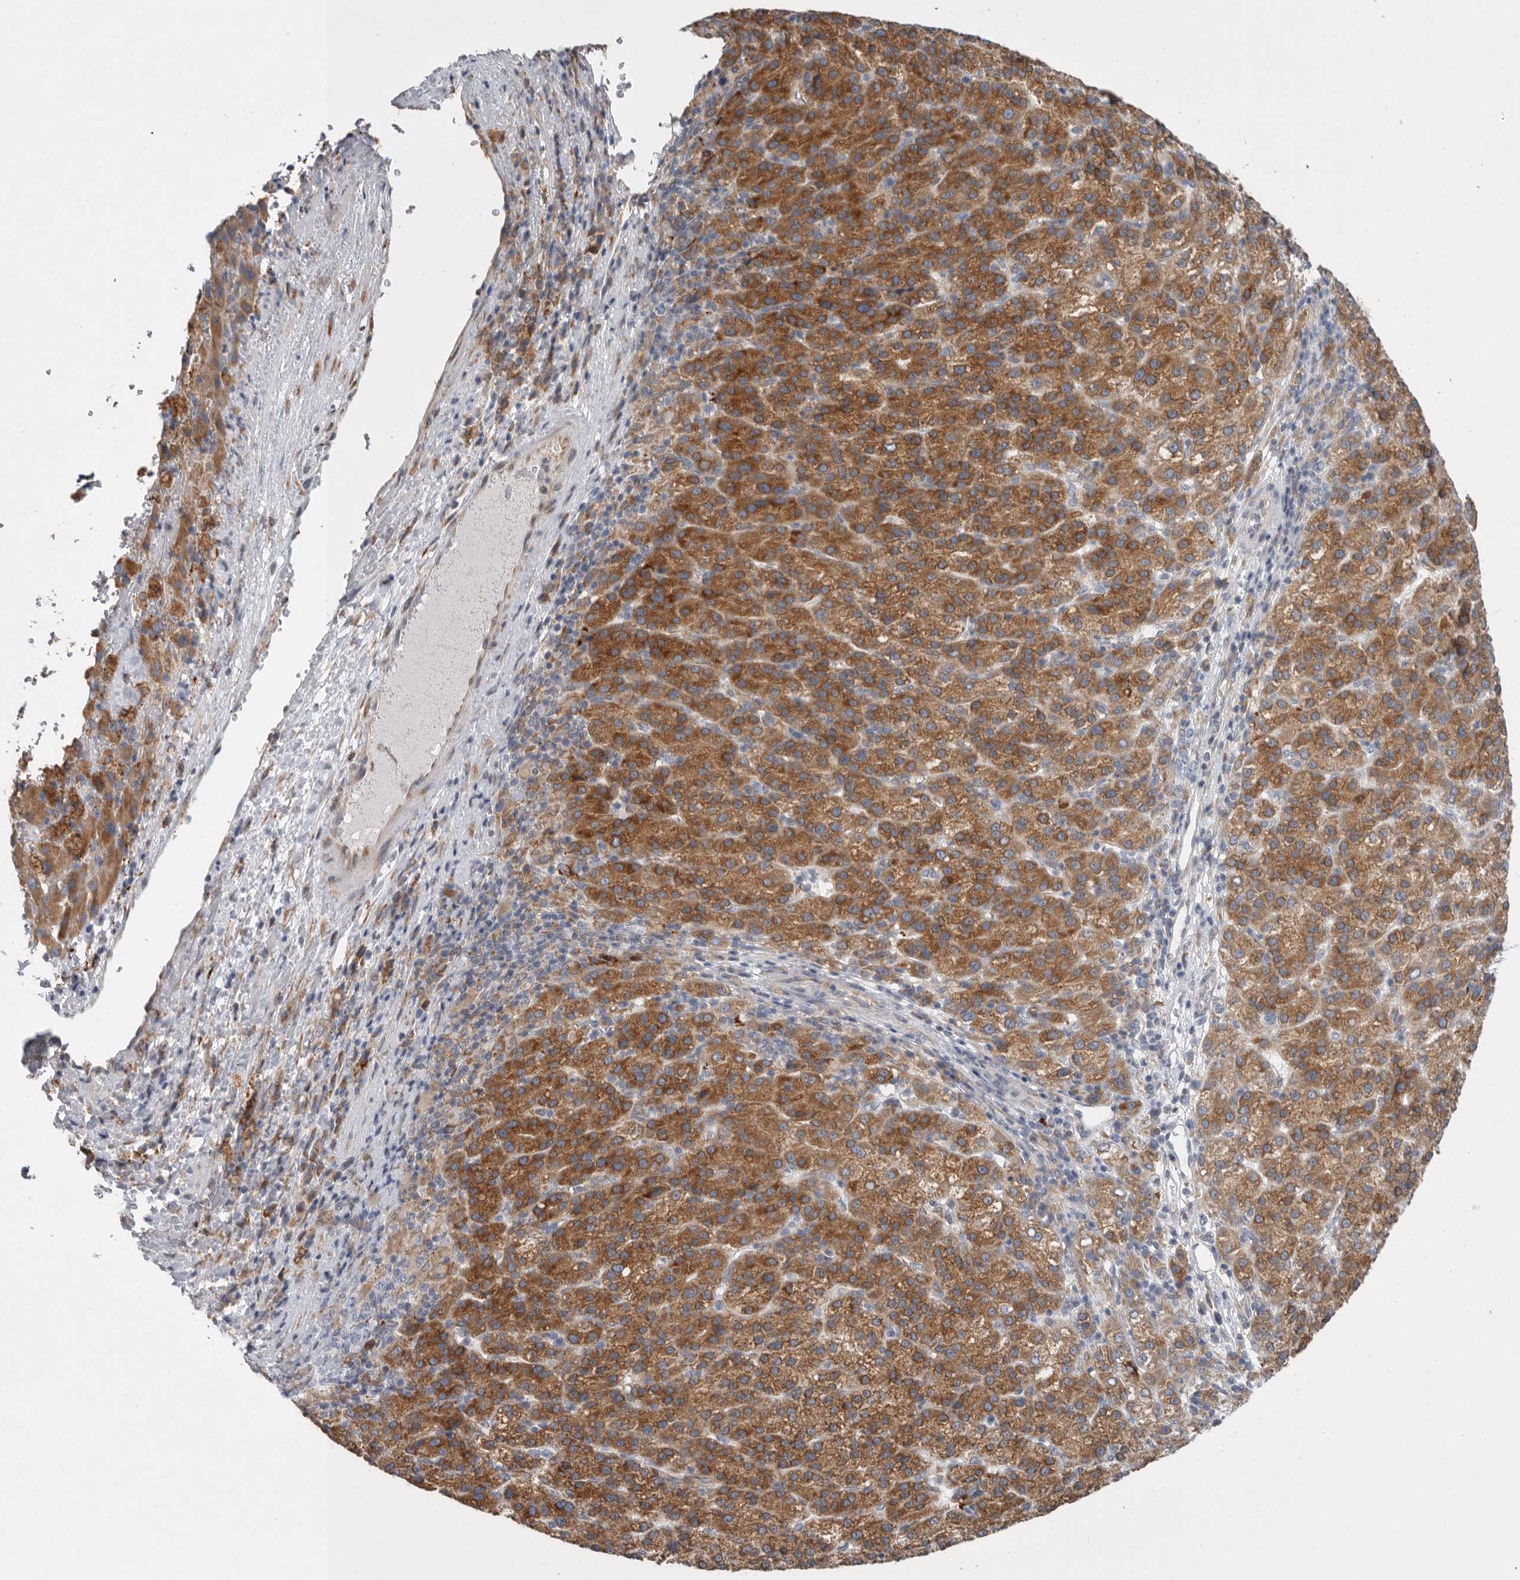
{"staining": {"intensity": "strong", "quantity": ">75%", "location": "cytoplasmic/membranous"}, "tissue": "liver cancer", "cell_type": "Tumor cells", "image_type": "cancer", "snomed": [{"axis": "morphology", "description": "Carcinoma, Hepatocellular, NOS"}, {"axis": "topography", "description": "Liver"}], "caption": "Human liver hepatocellular carcinoma stained with a protein marker reveals strong staining in tumor cells.", "gene": "GANAB", "patient": {"sex": "female", "age": 58}}